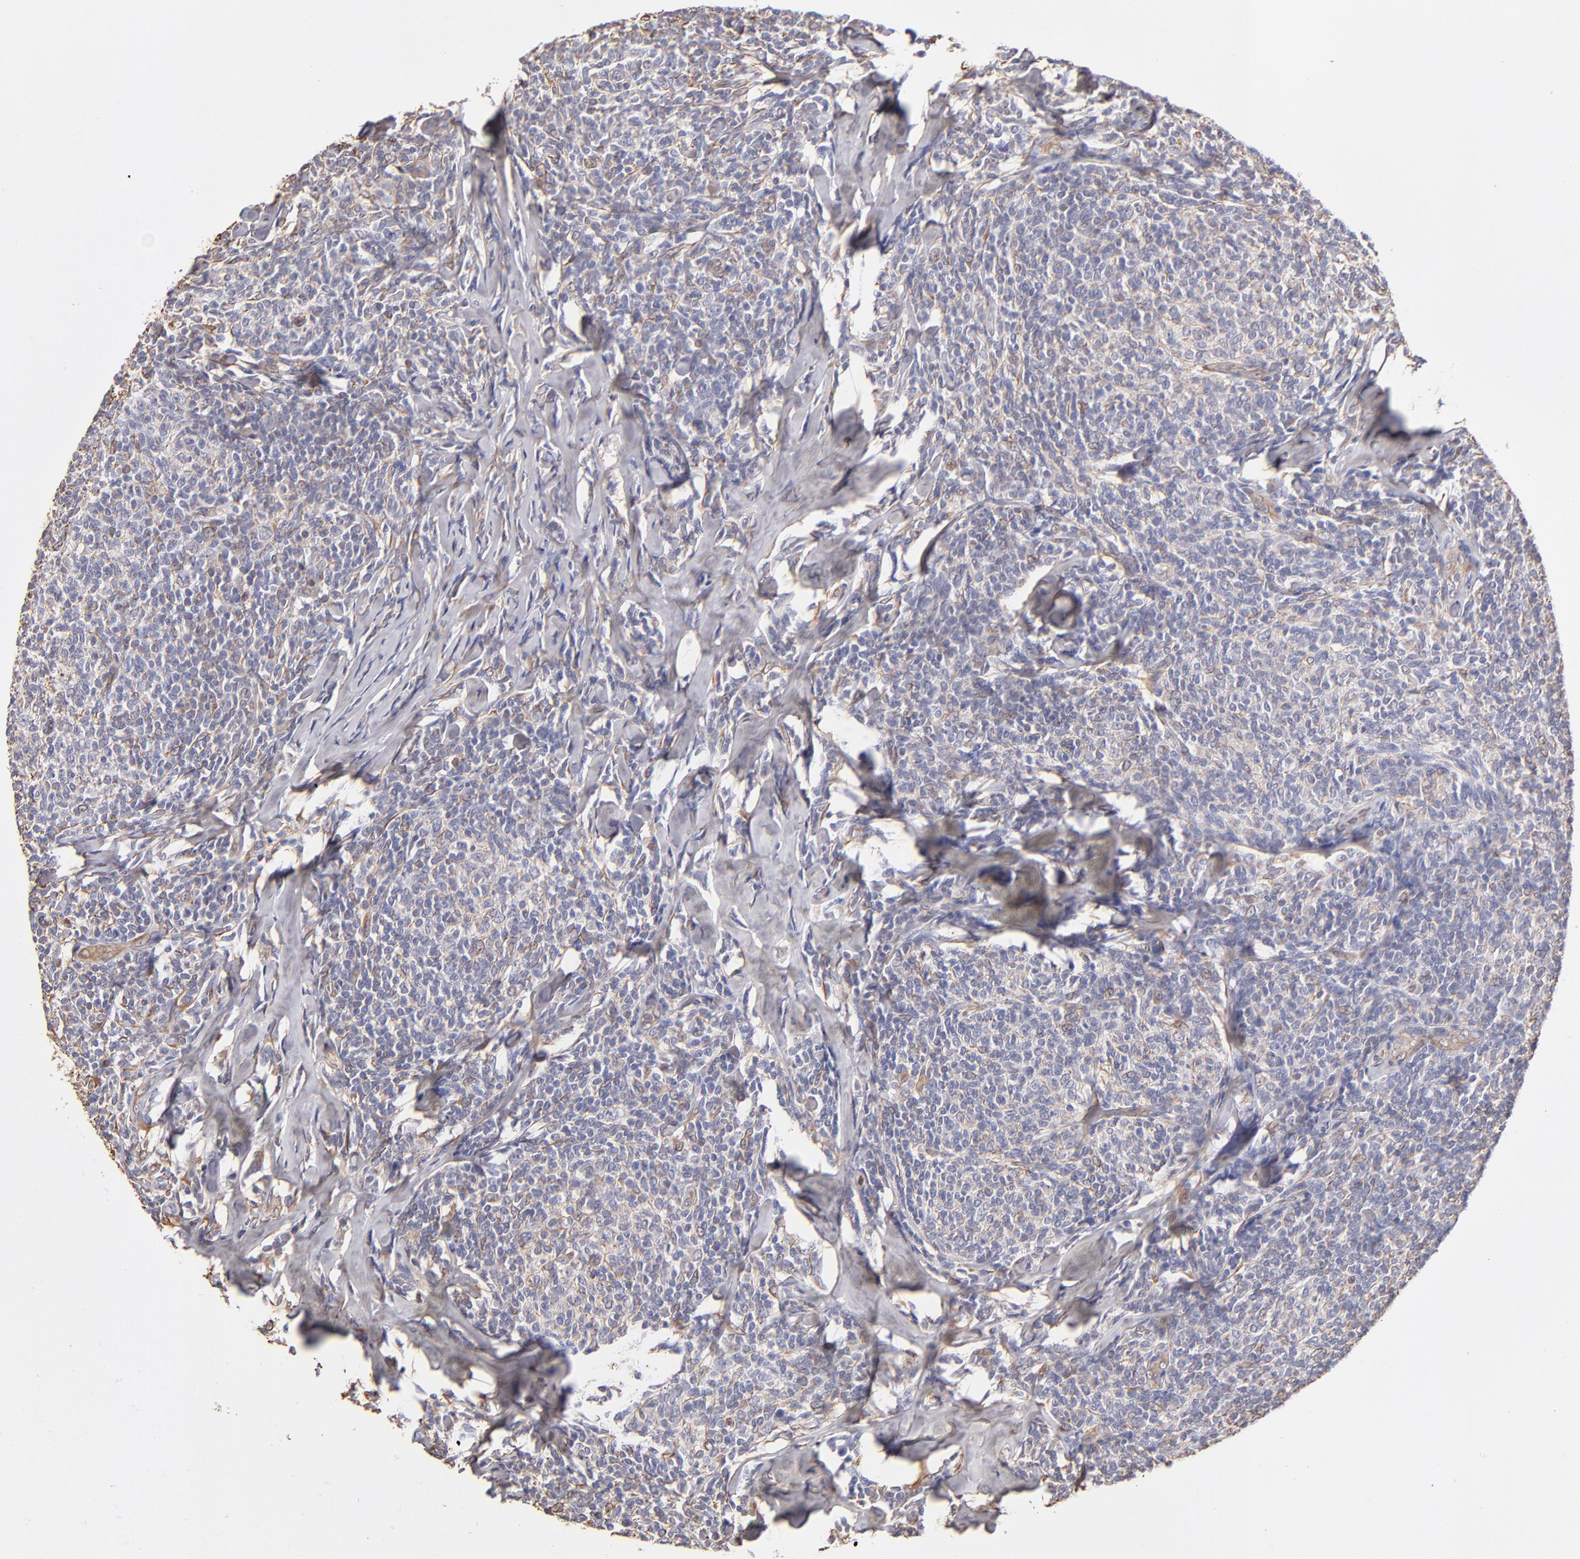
{"staining": {"intensity": "negative", "quantity": "none", "location": "none"}, "tissue": "lymphoma", "cell_type": "Tumor cells", "image_type": "cancer", "snomed": [{"axis": "morphology", "description": "Malignant lymphoma, non-Hodgkin's type, Low grade"}, {"axis": "topography", "description": "Lymph node"}], "caption": "Tumor cells are negative for protein expression in human malignant lymphoma, non-Hodgkin's type (low-grade).", "gene": "ABCC1", "patient": {"sex": "female", "age": 56}}